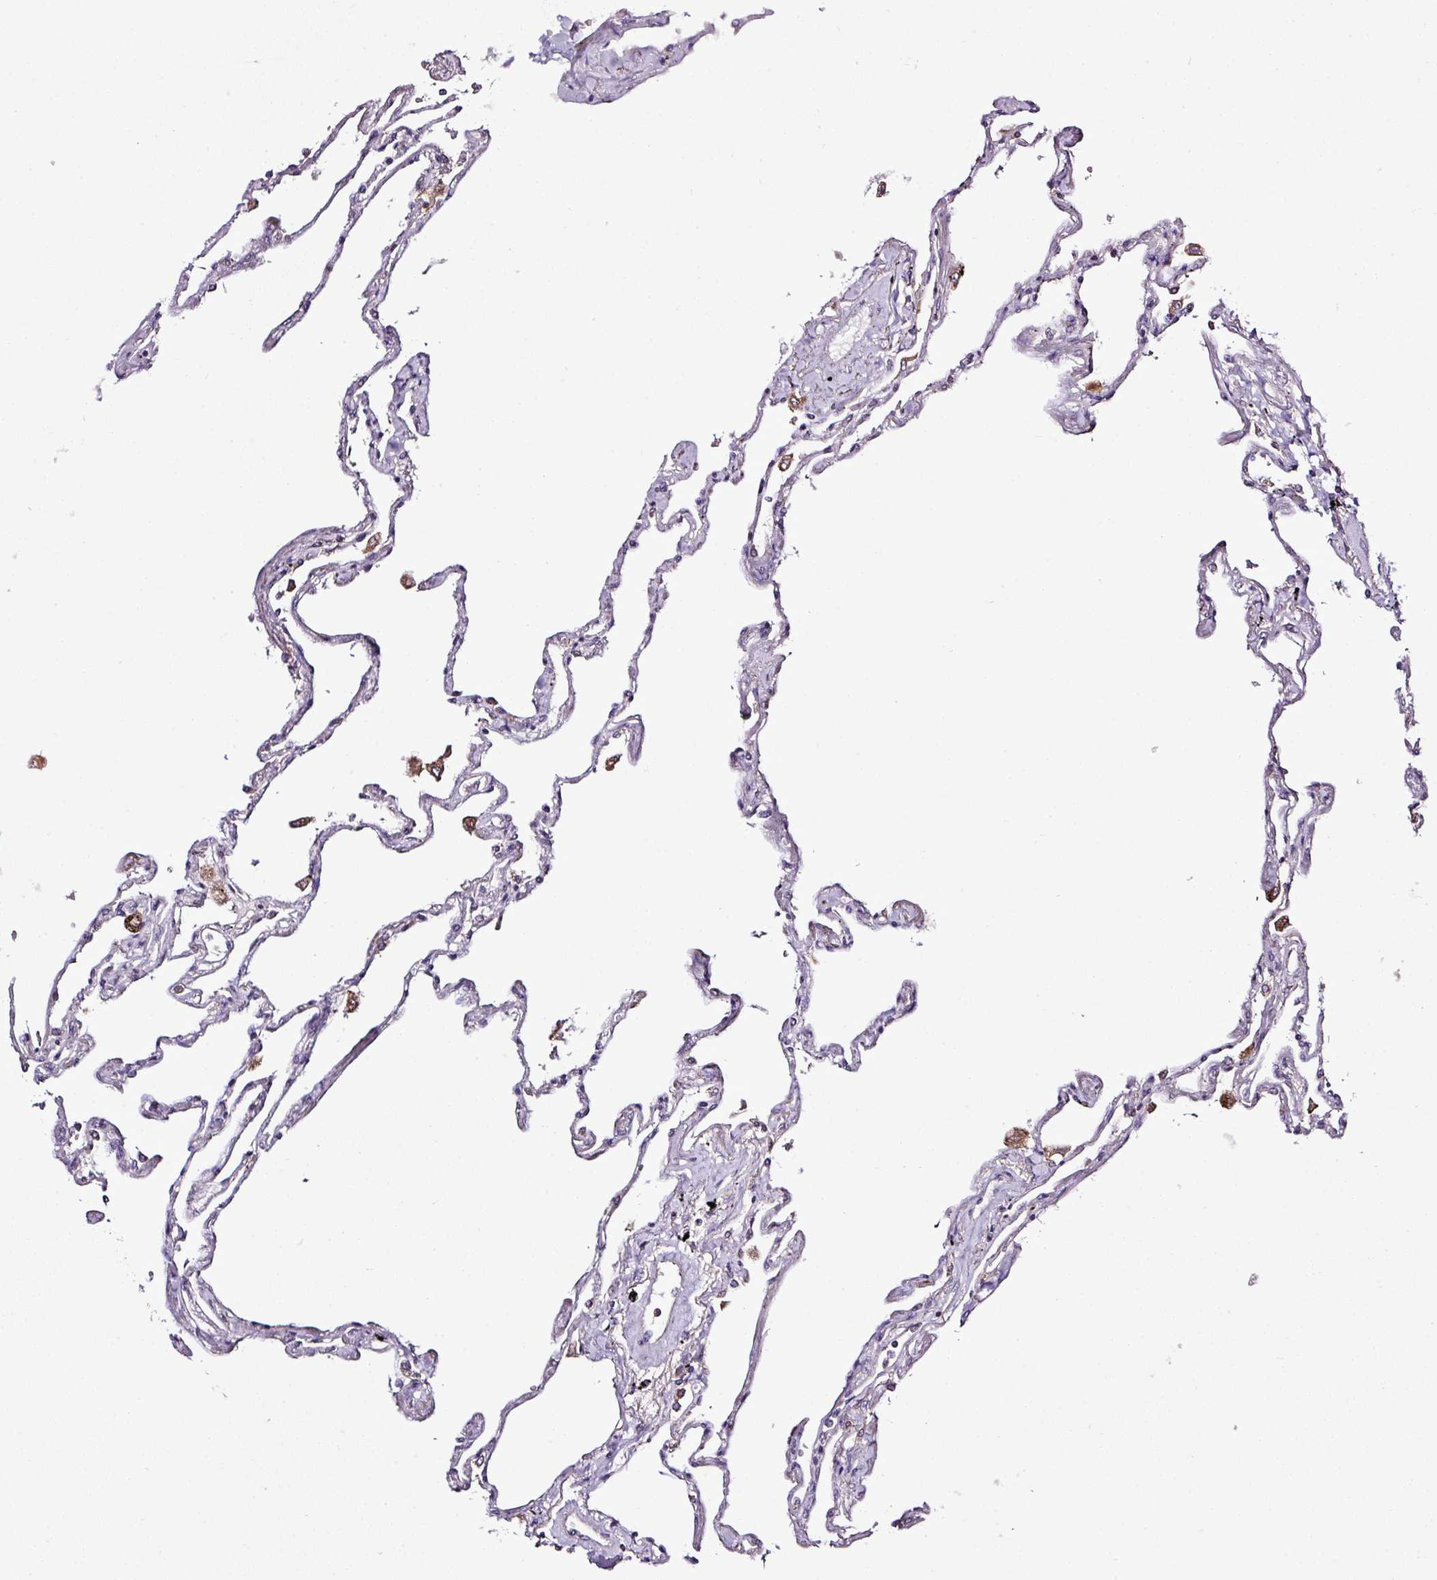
{"staining": {"intensity": "moderate", "quantity": "<25%", "location": "cytoplasmic/membranous"}, "tissue": "lung", "cell_type": "Alveolar cells", "image_type": "normal", "snomed": [{"axis": "morphology", "description": "Normal tissue, NOS"}, {"axis": "topography", "description": "Lung"}], "caption": "Protein staining demonstrates moderate cytoplasmic/membranous expression in approximately <25% of alveolar cells in normal lung.", "gene": "SMCO4", "patient": {"sex": "female", "age": 67}}